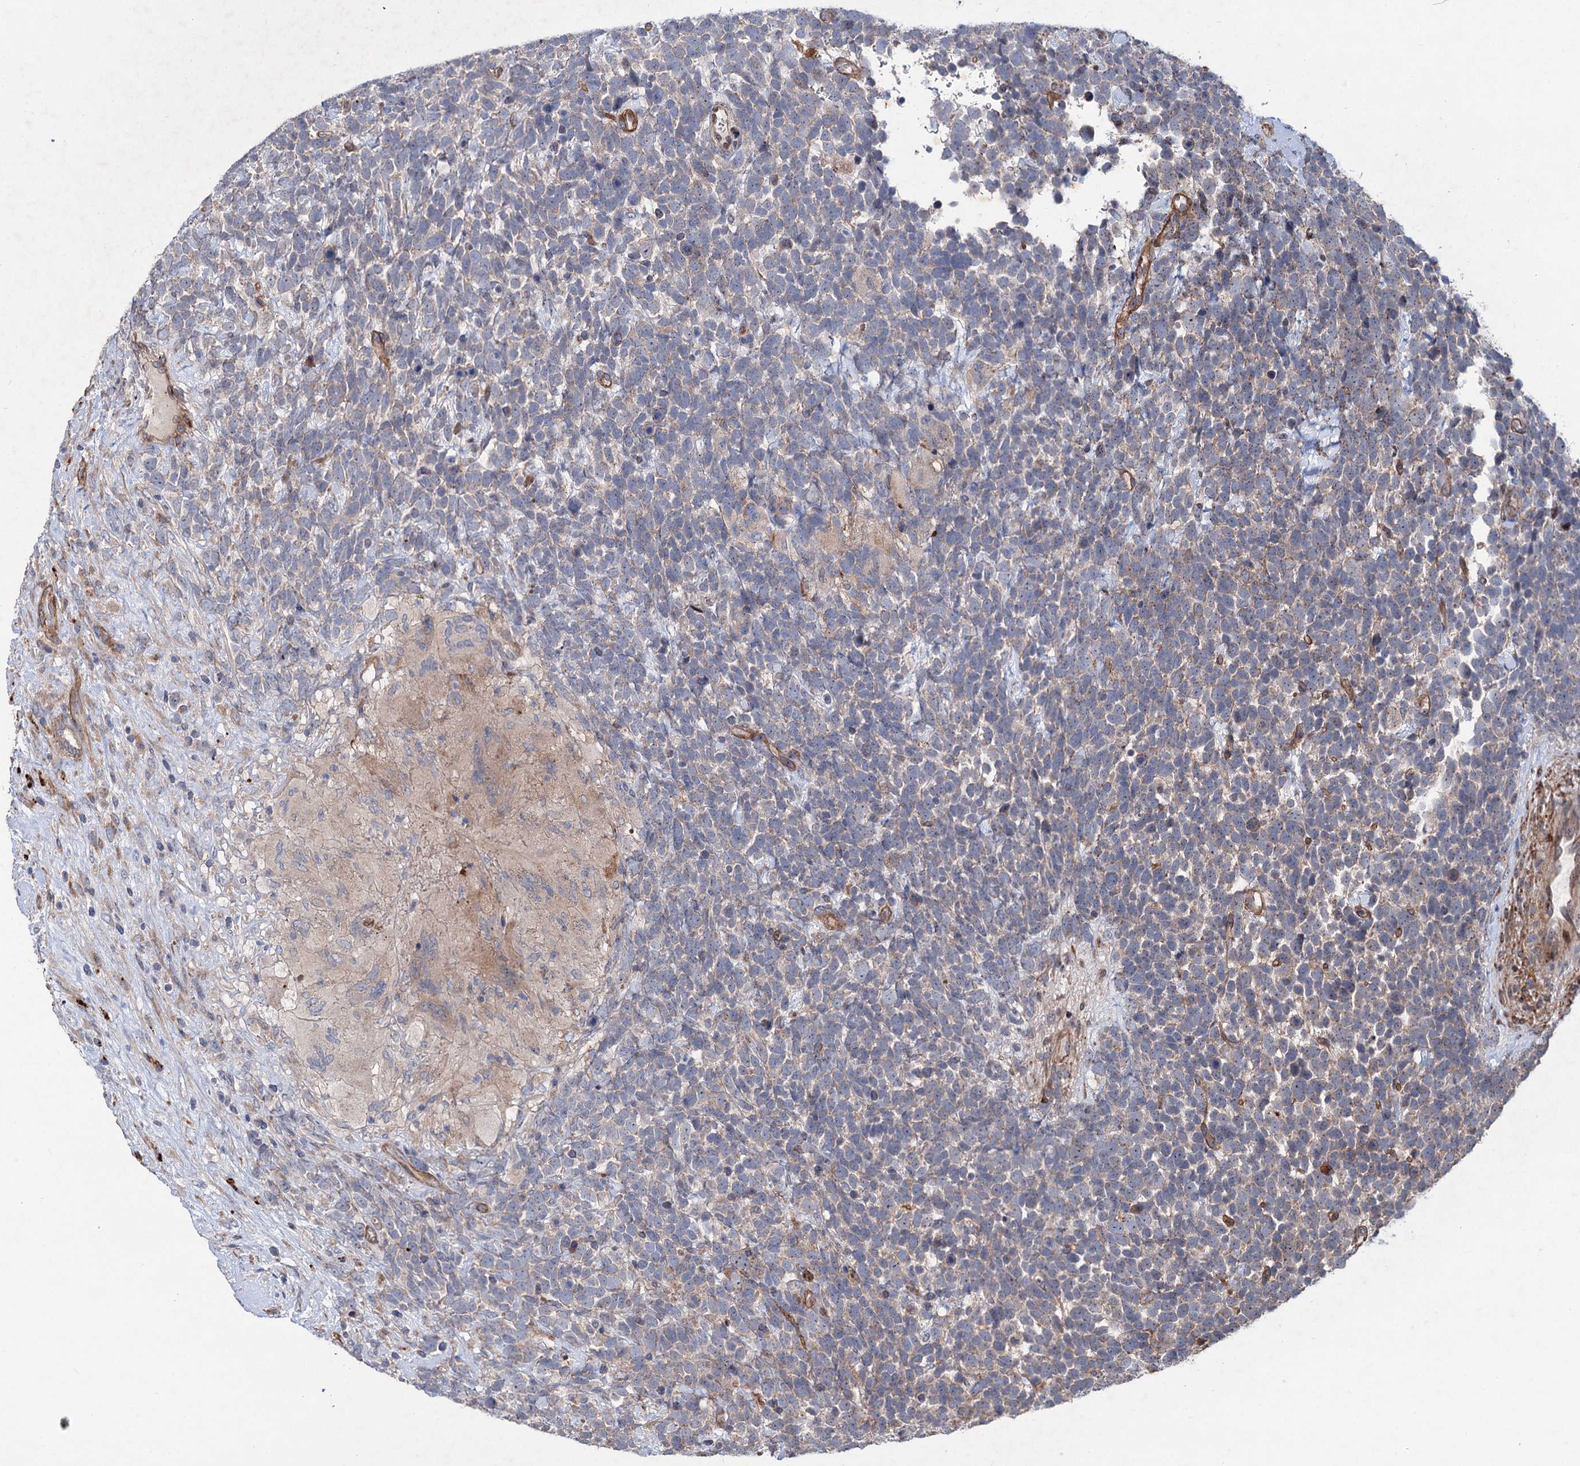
{"staining": {"intensity": "weak", "quantity": "<25%", "location": "cytoplasmic/membranous"}, "tissue": "urothelial cancer", "cell_type": "Tumor cells", "image_type": "cancer", "snomed": [{"axis": "morphology", "description": "Urothelial carcinoma, High grade"}, {"axis": "topography", "description": "Urinary bladder"}], "caption": "This is an immunohistochemistry micrograph of human urothelial cancer. There is no expression in tumor cells.", "gene": "PTDSS2", "patient": {"sex": "female", "age": 82}}